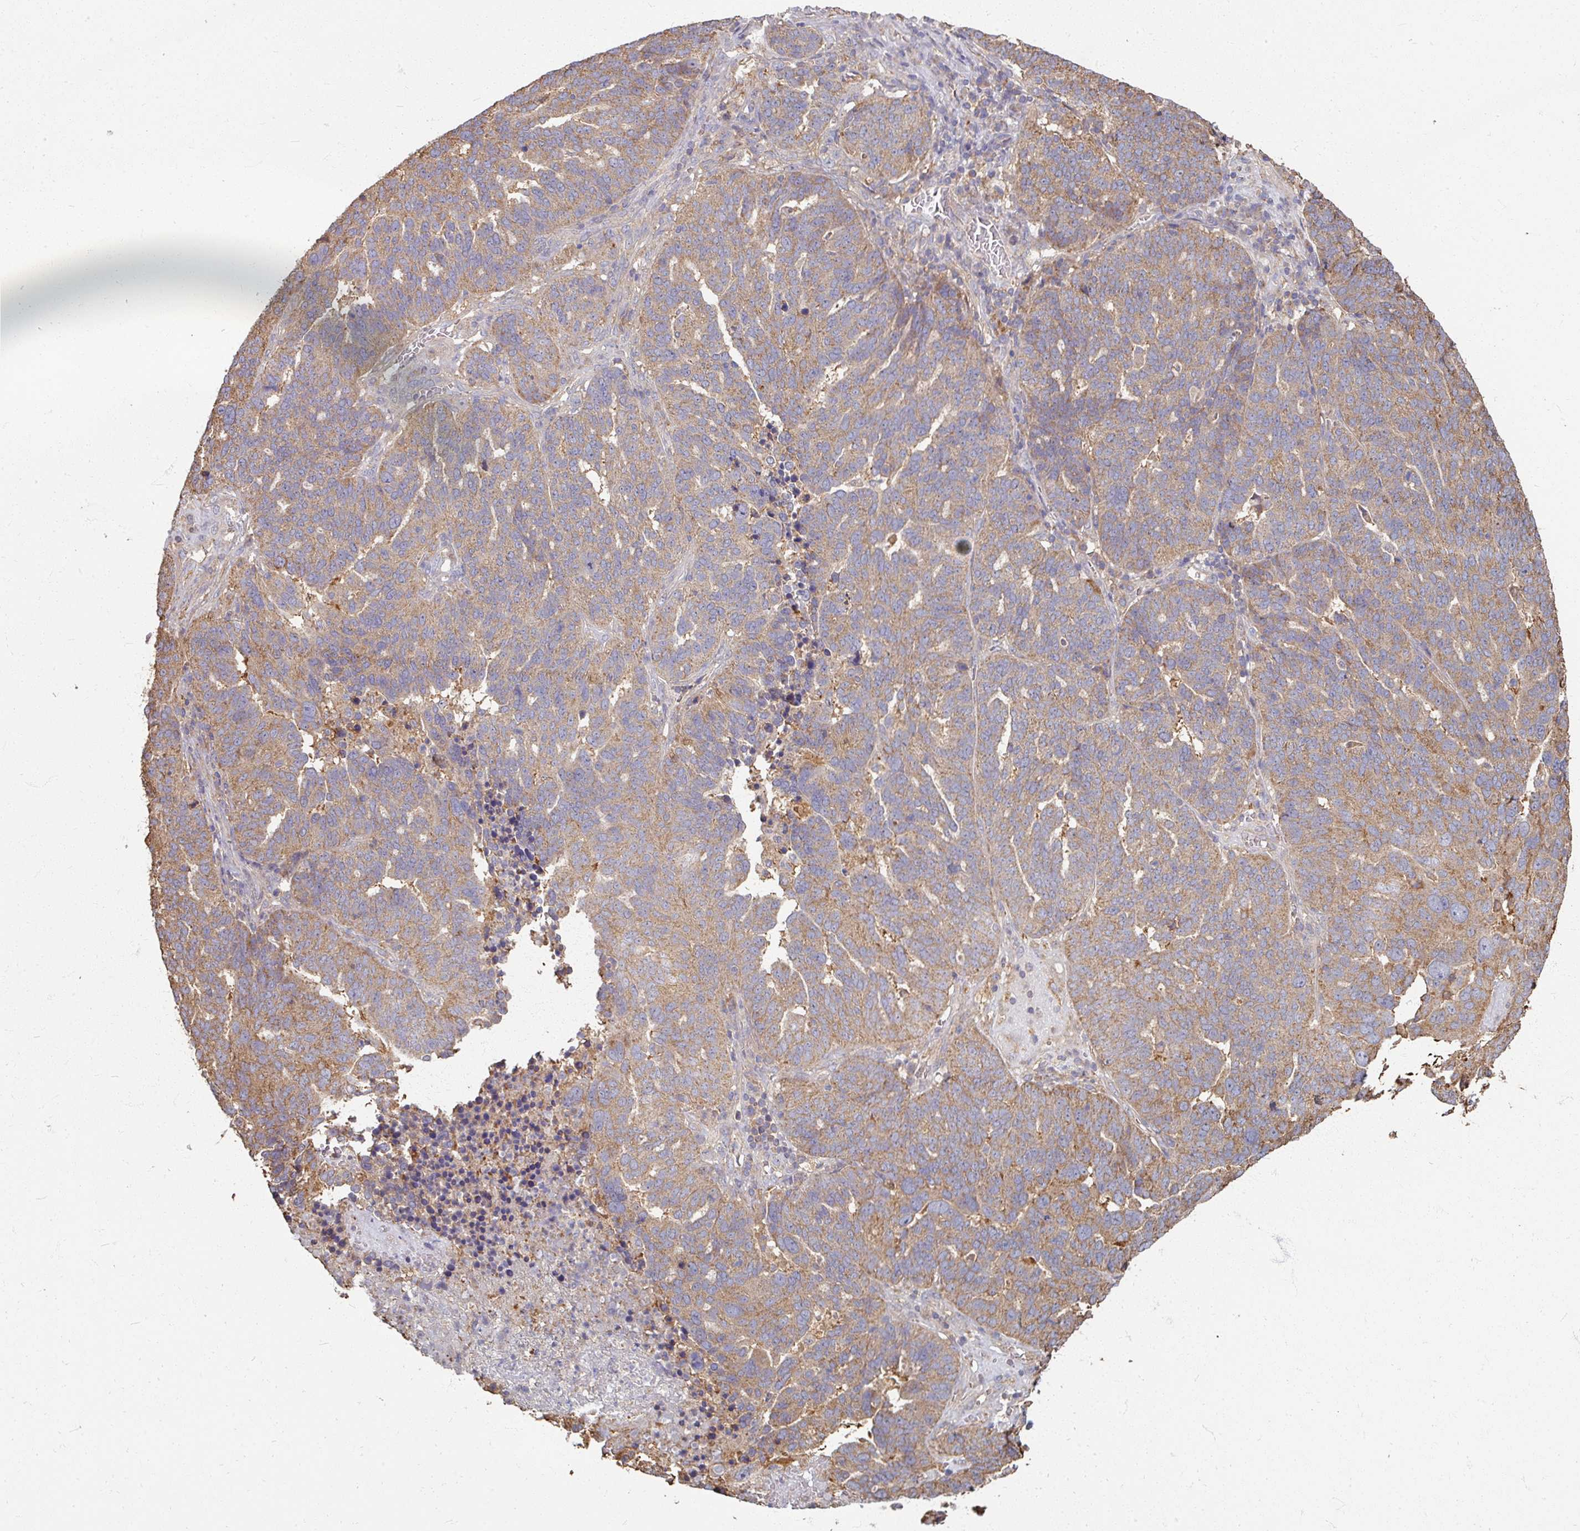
{"staining": {"intensity": "moderate", "quantity": ">75%", "location": "cytoplasmic/membranous"}, "tissue": "ovarian cancer", "cell_type": "Tumor cells", "image_type": "cancer", "snomed": [{"axis": "morphology", "description": "Cystadenocarcinoma, serous, NOS"}, {"axis": "topography", "description": "Ovary"}], "caption": "This photomicrograph demonstrates immunohistochemistry (IHC) staining of human ovarian serous cystadenocarcinoma, with medium moderate cytoplasmic/membranous expression in about >75% of tumor cells.", "gene": "CCDC68", "patient": {"sex": "female", "age": 59}}